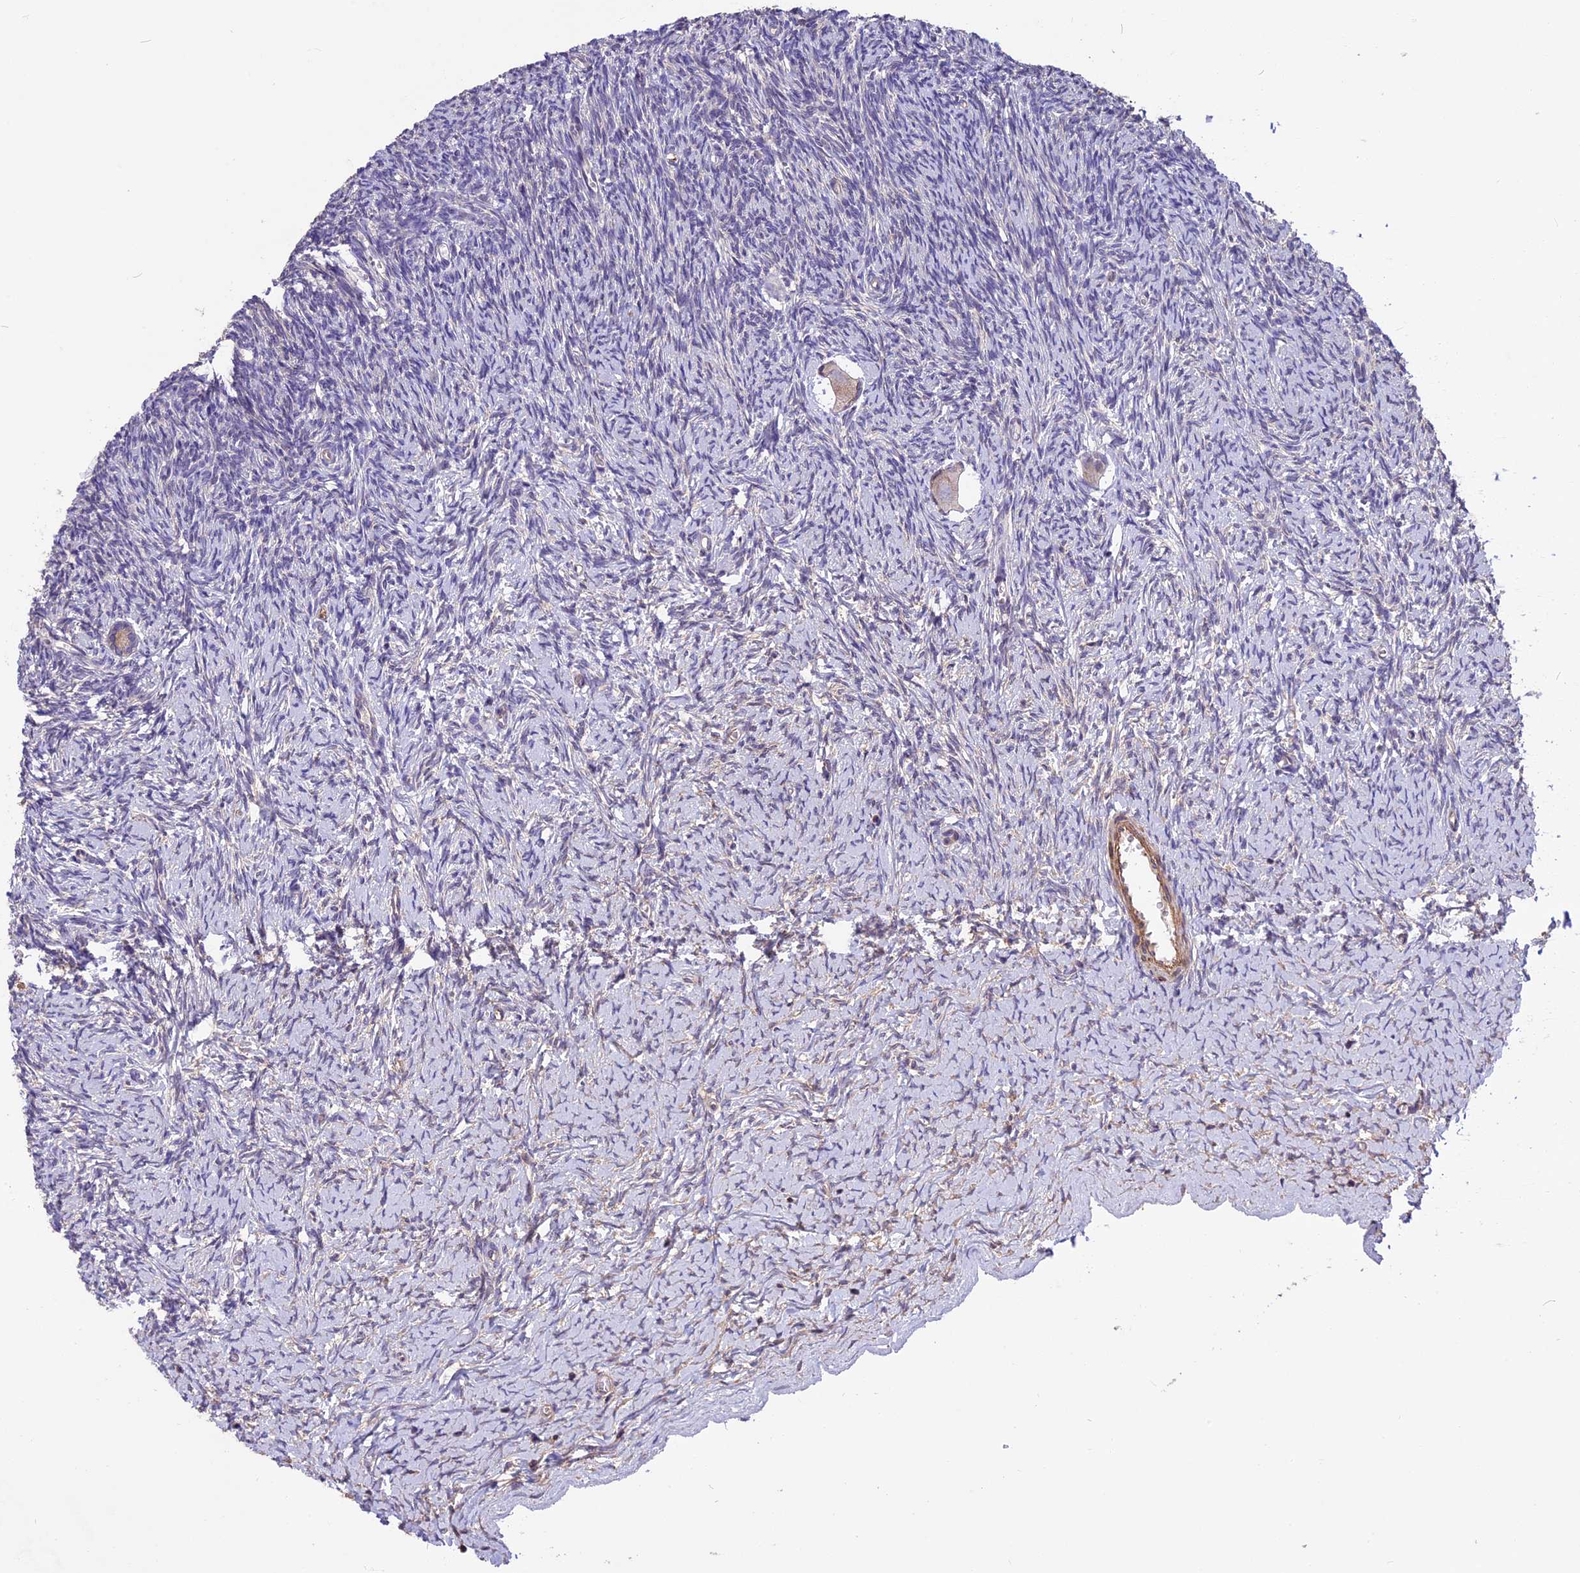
{"staining": {"intensity": "weak", "quantity": ">75%", "location": "cytoplasmic/membranous"}, "tissue": "ovary", "cell_type": "Follicle cells", "image_type": "normal", "snomed": [{"axis": "morphology", "description": "Normal tissue, NOS"}, {"axis": "topography", "description": "Ovary"}], "caption": "Immunohistochemical staining of benign human ovary exhibits low levels of weak cytoplasmic/membranous positivity in approximately >75% of follicle cells. (DAB IHC, brown staining for protein, blue staining for nuclei).", "gene": "ANO3", "patient": {"sex": "female", "age": 39}}